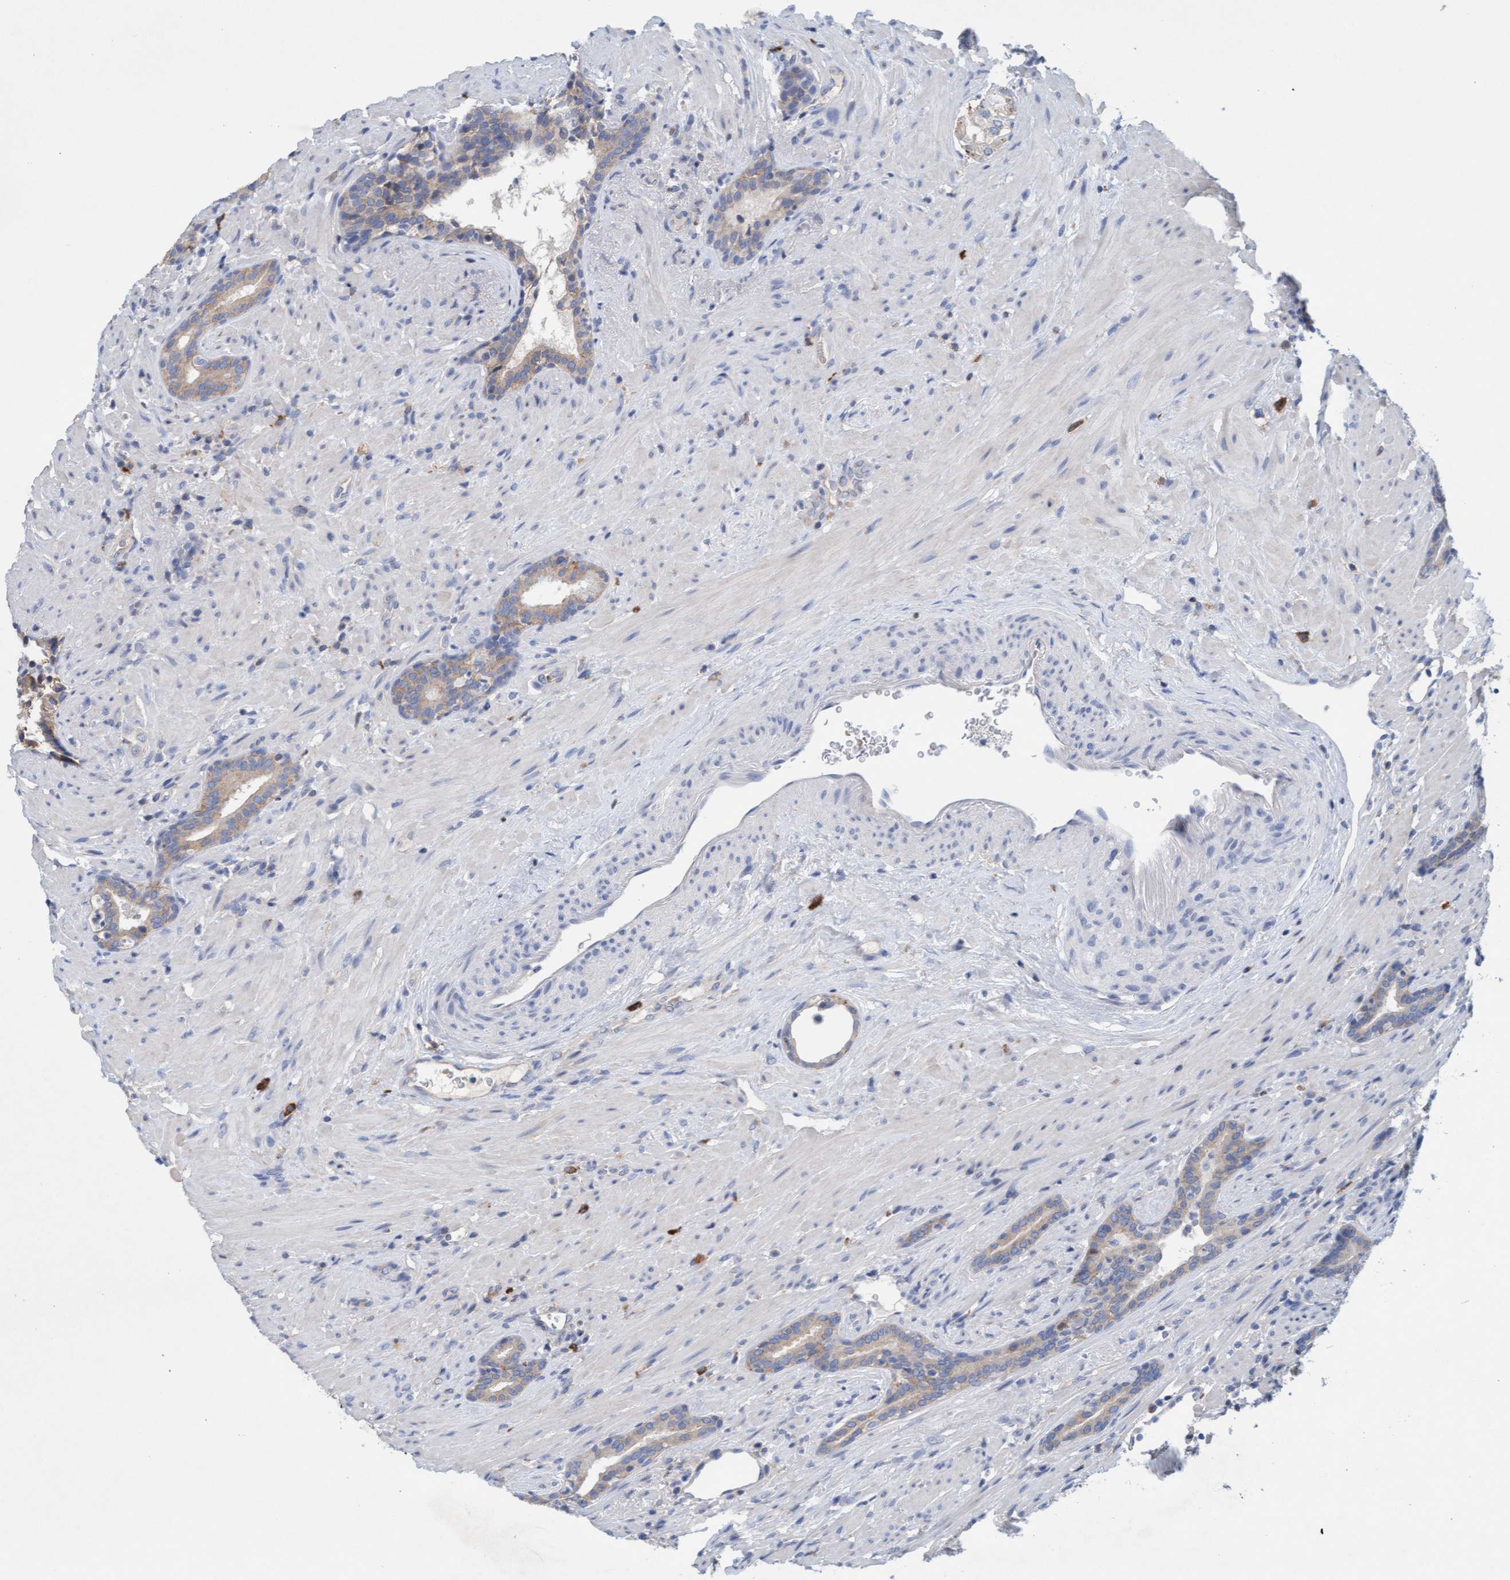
{"staining": {"intensity": "weak", "quantity": "25%-75%", "location": "cytoplasmic/membranous"}, "tissue": "prostate cancer", "cell_type": "Tumor cells", "image_type": "cancer", "snomed": [{"axis": "morphology", "description": "Adenocarcinoma, High grade"}, {"axis": "topography", "description": "Prostate"}], "caption": "The immunohistochemical stain highlights weak cytoplasmic/membranous expression in tumor cells of prostate cancer tissue.", "gene": "SIGIRR", "patient": {"sex": "male", "age": 71}}